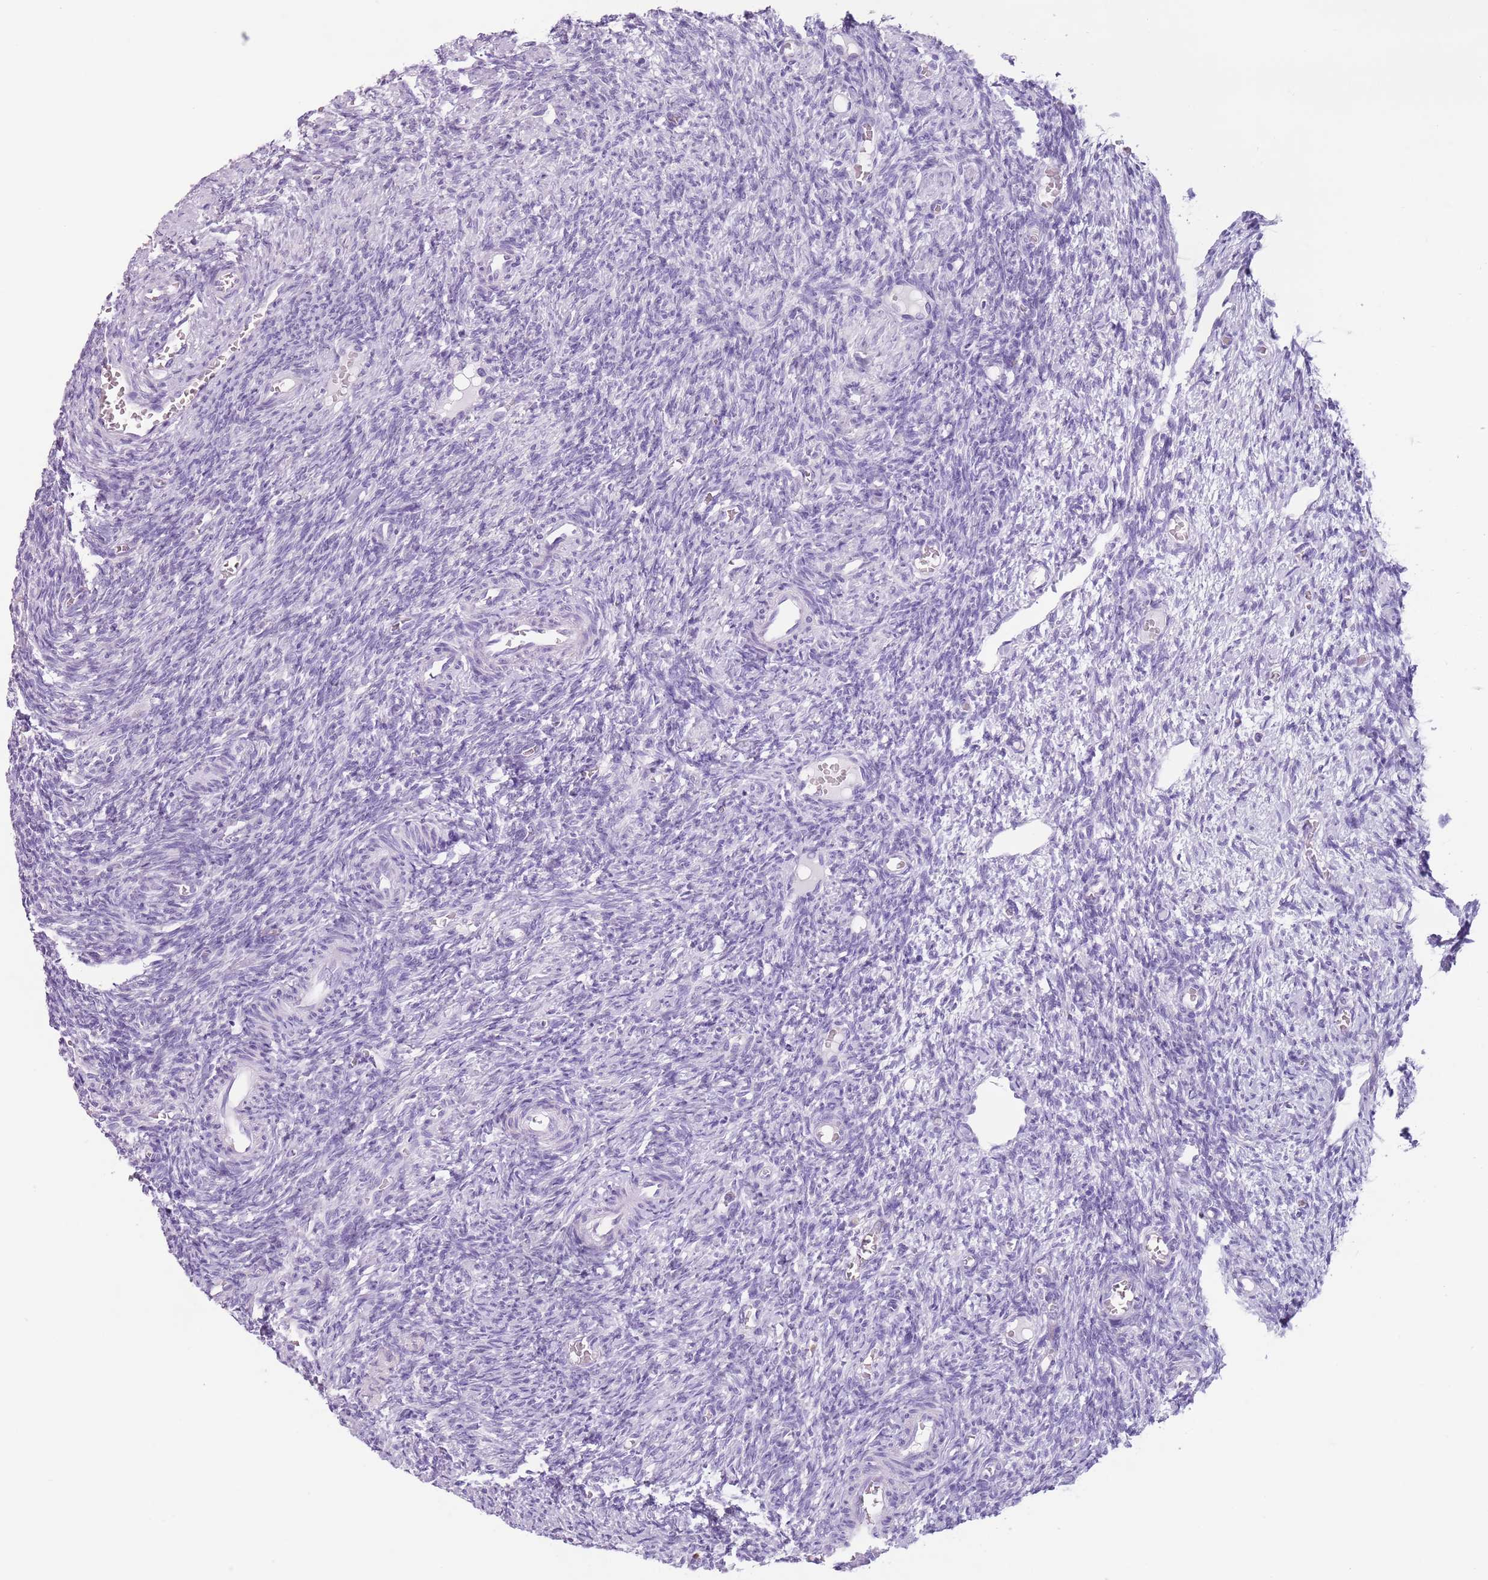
{"staining": {"intensity": "negative", "quantity": "none", "location": "none"}, "tissue": "ovary", "cell_type": "Follicle cells", "image_type": "normal", "snomed": [{"axis": "morphology", "description": "Normal tissue, NOS"}, {"axis": "topography", "description": "Ovary"}], "caption": "Immunohistochemistry micrograph of normal ovary stained for a protein (brown), which exhibits no staining in follicle cells. Nuclei are stained in blue.", "gene": "HYOU1", "patient": {"sex": "female", "age": 27}}